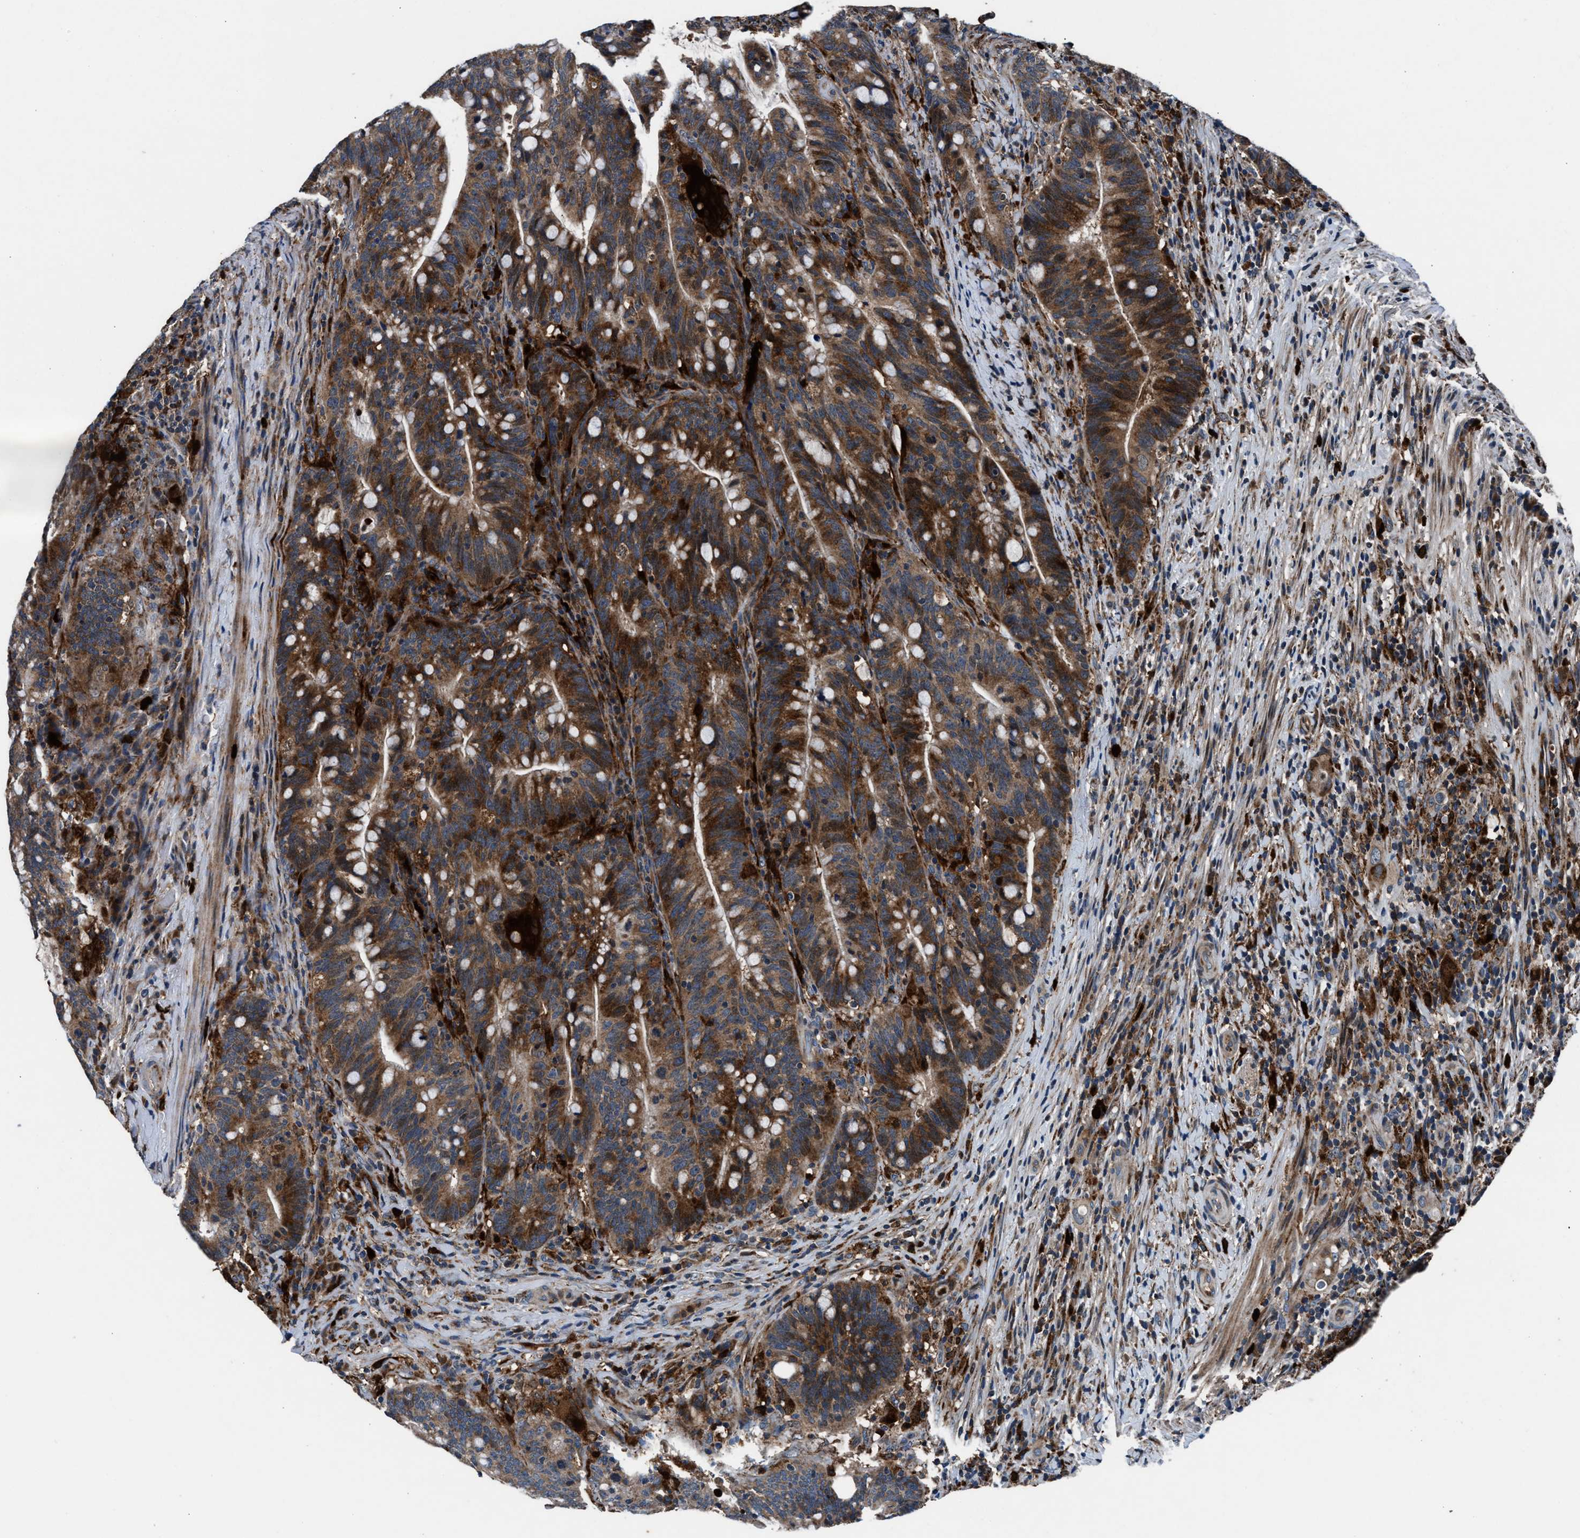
{"staining": {"intensity": "moderate", "quantity": ">75%", "location": "cytoplasmic/membranous"}, "tissue": "colorectal cancer", "cell_type": "Tumor cells", "image_type": "cancer", "snomed": [{"axis": "morphology", "description": "Adenocarcinoma, NOS"}, {"axis": "topography", "description": "Colon"}], "caption": "Human adenocarcinoma (colorectal) stained with a brown dye shows moderate cytoplasmic/membranous positive staining in about >75% of tumor cells.", "gene": "FAM221A", "patient": {"sex": "female", "age": 66}}